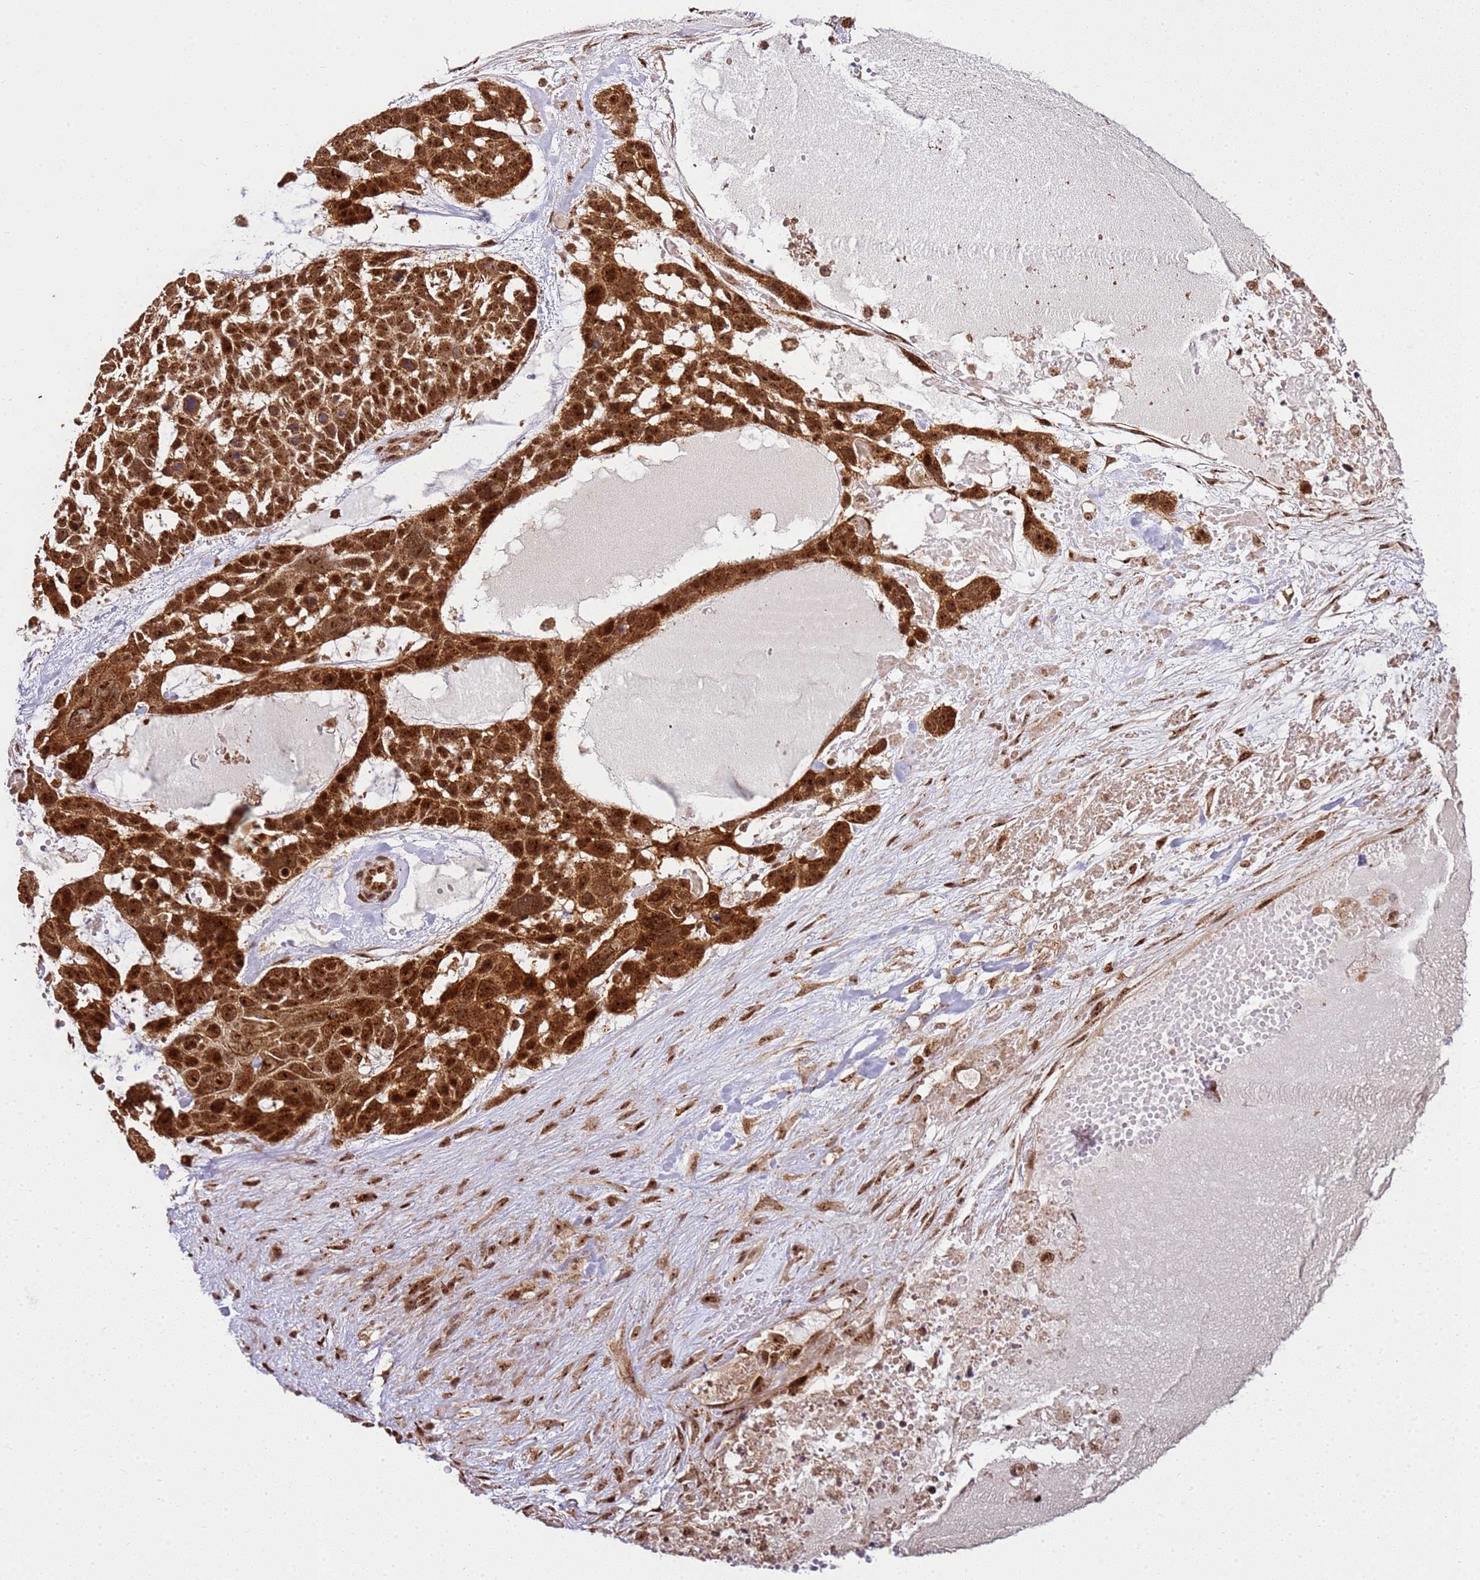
{"staining": {"intensity": "strong", "quantity": ">75%", "location": "cytoplasmic/membranous,nuclear"}, "tissue": "skin cancer", "cell_type": "Tumor cells", "image_type": "cancer", "snomed": [{"axis": "morphology", "description": "Basal cell carcinoma"}, {"axis": "topography", "description": "Skin"}], "caption": "IHC of human skin cancer (basal cell carcinoma) shows high levels of strong cytoplasmic/membranous and nuclear staining in approximately >75% of tumor cells.", "gene": "PEX14", "patient": {"sex": "male", "age": 88}}